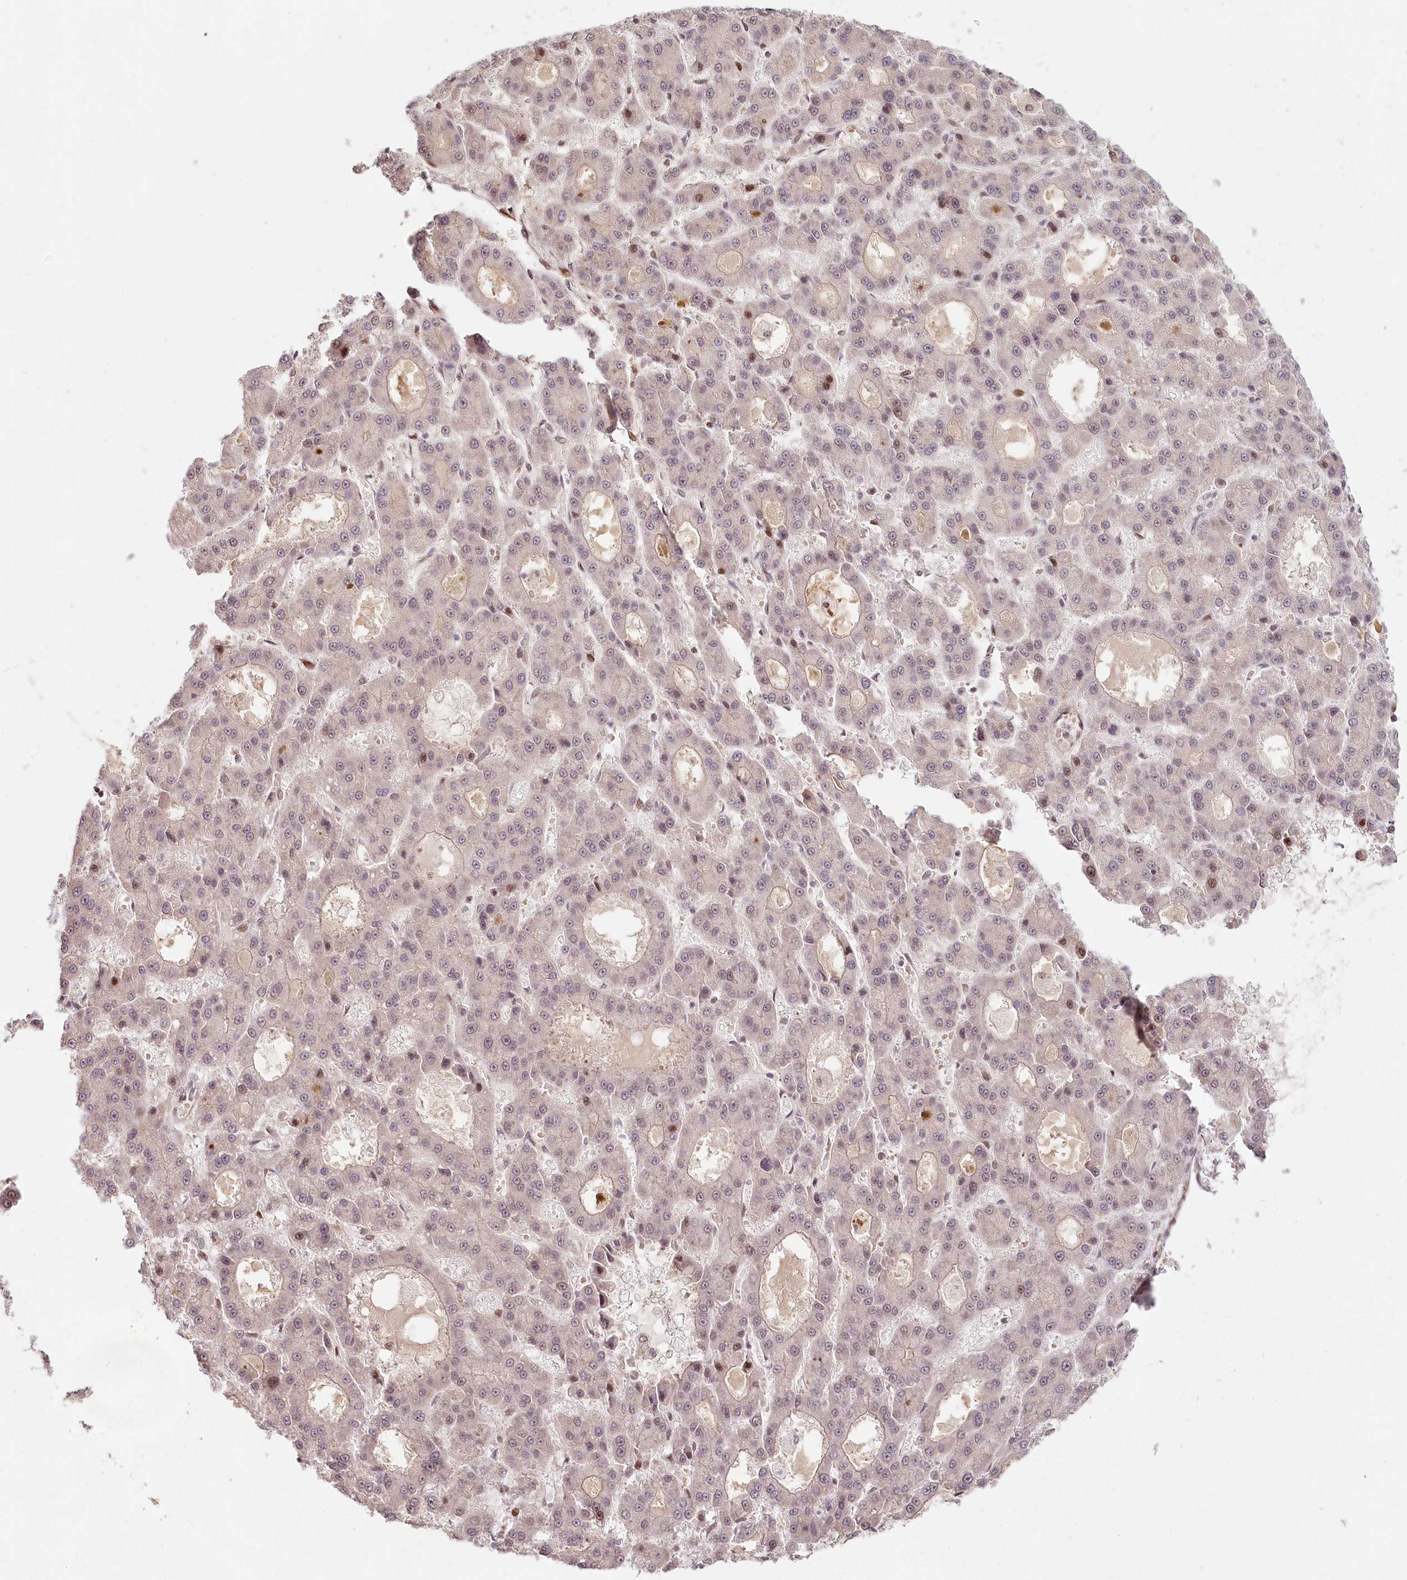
{"staining": {"intensity": "negative", "quantity": "none", "location": "none"}, "tissue": "liver cancer", "cell_type": "Tumor cells", "image_type": "cancer", "snomed": [{"axis": "morphology", "description": "Carcinoma, Hepatocellular, NOS"}, {"axis": "topography", "description": "Liver"}], "caption": "Tumor cells show no significant staining in liver cancer.", "gene": "FAM204A", "patient": {"sex": "male", "age": 70}}